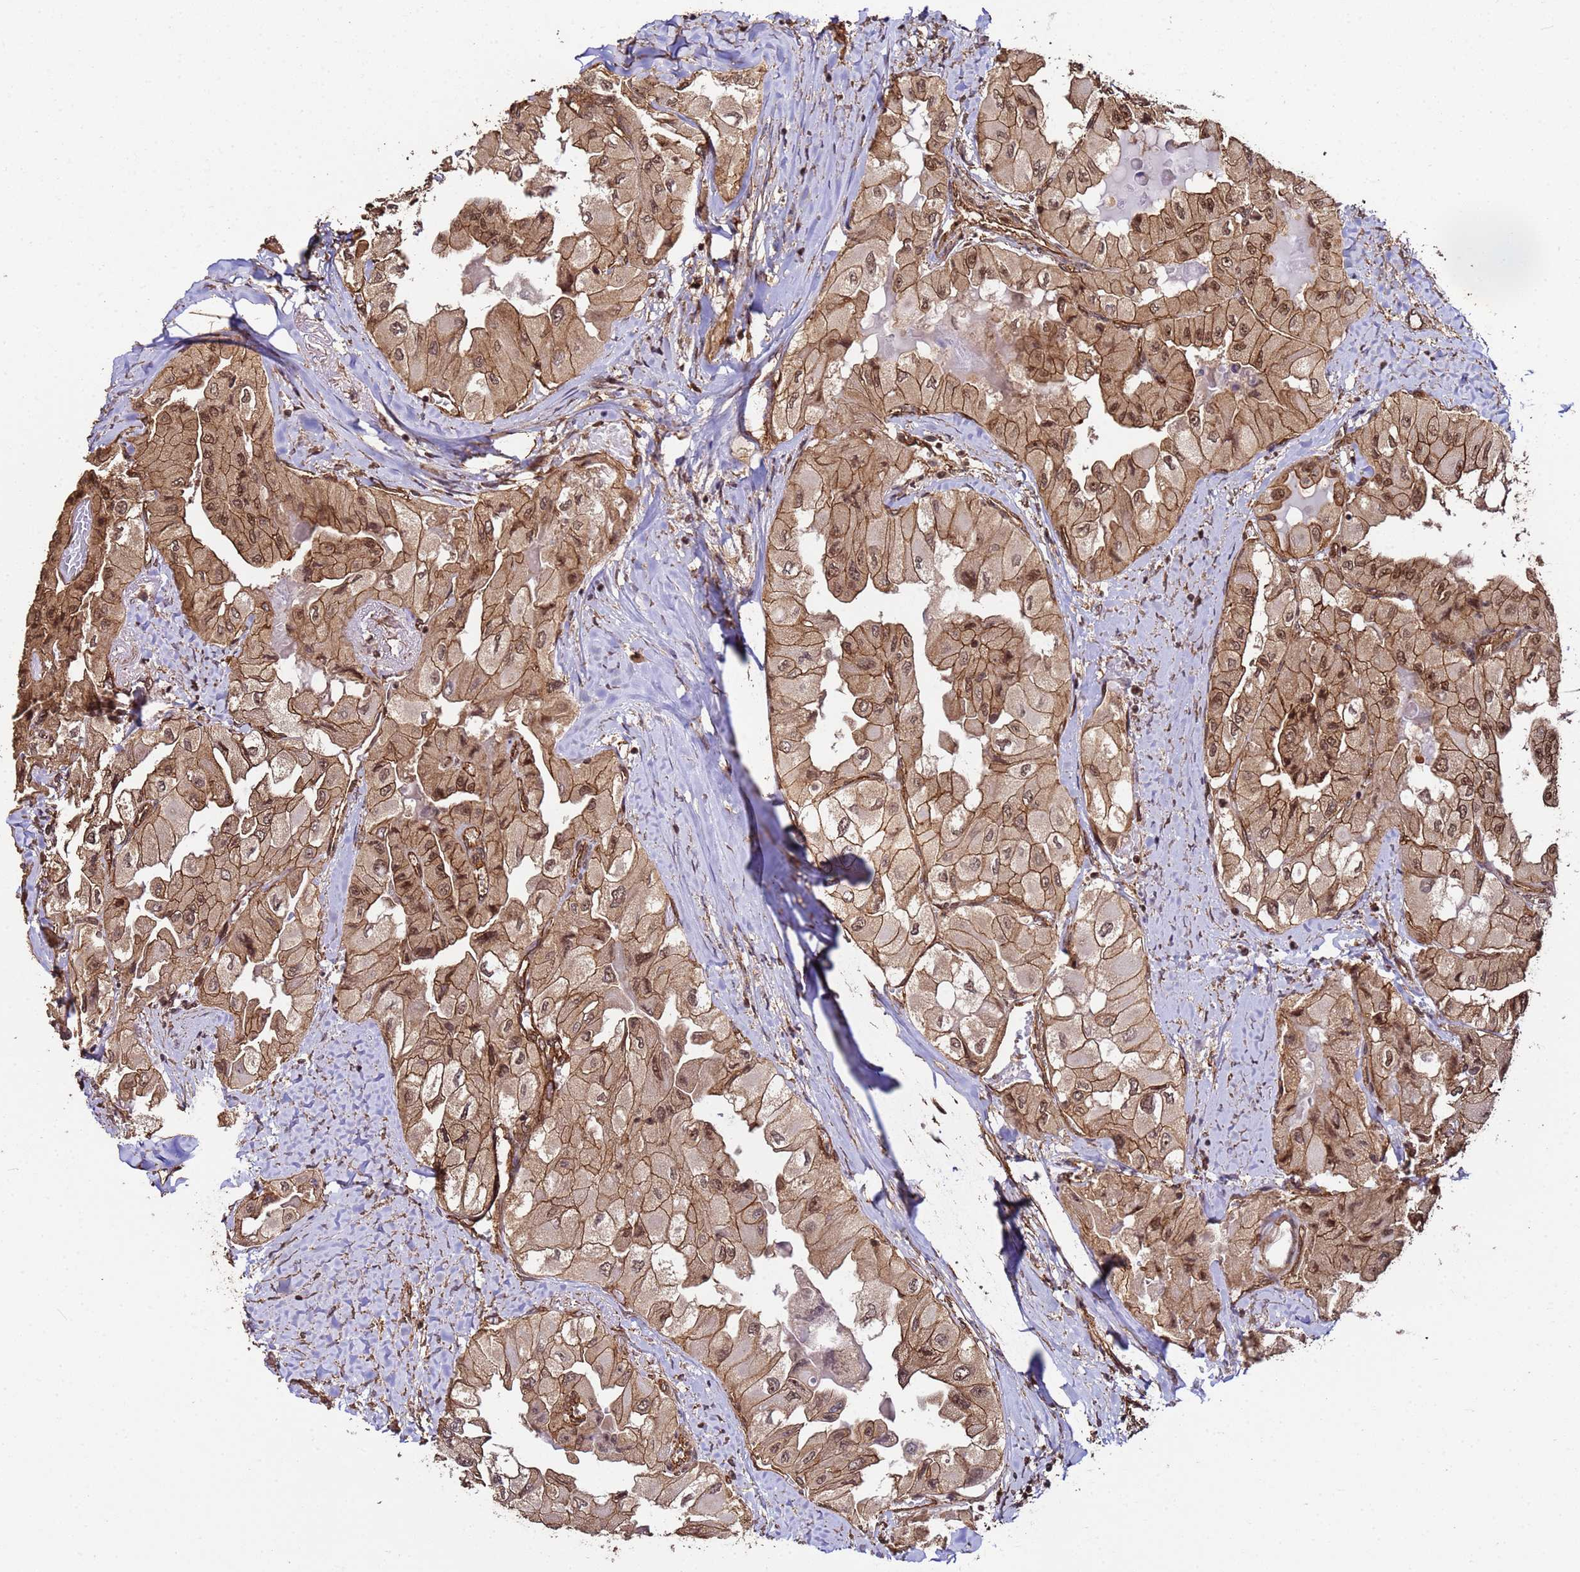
{"staining": {"intensity": "moderate", "quantity": ">75%", "location": "cytoplasmic/membranous,nuclear"}, "tissue": "thyroid cancer", "cell_type": "Tumor cells", "image_type": "cancer", "snomed": [{"axis": "morphology", "description": "Normal tissue, NOS"}, {"axis": "morphology", "description": "Papillary adenocarcinoma, NOS"}, {"axis": "topography", "description": "Thyroid gland"}], "caption": "Protein staining of thyroid cancer (papillary adenocarcinoma) tissue exhibits moderate cytoplasmic/membranous and nuclear expression in approximately >75% of tumor cells.", "gene": "SYF2", "patient": {"sex": "female", "age": 59}}